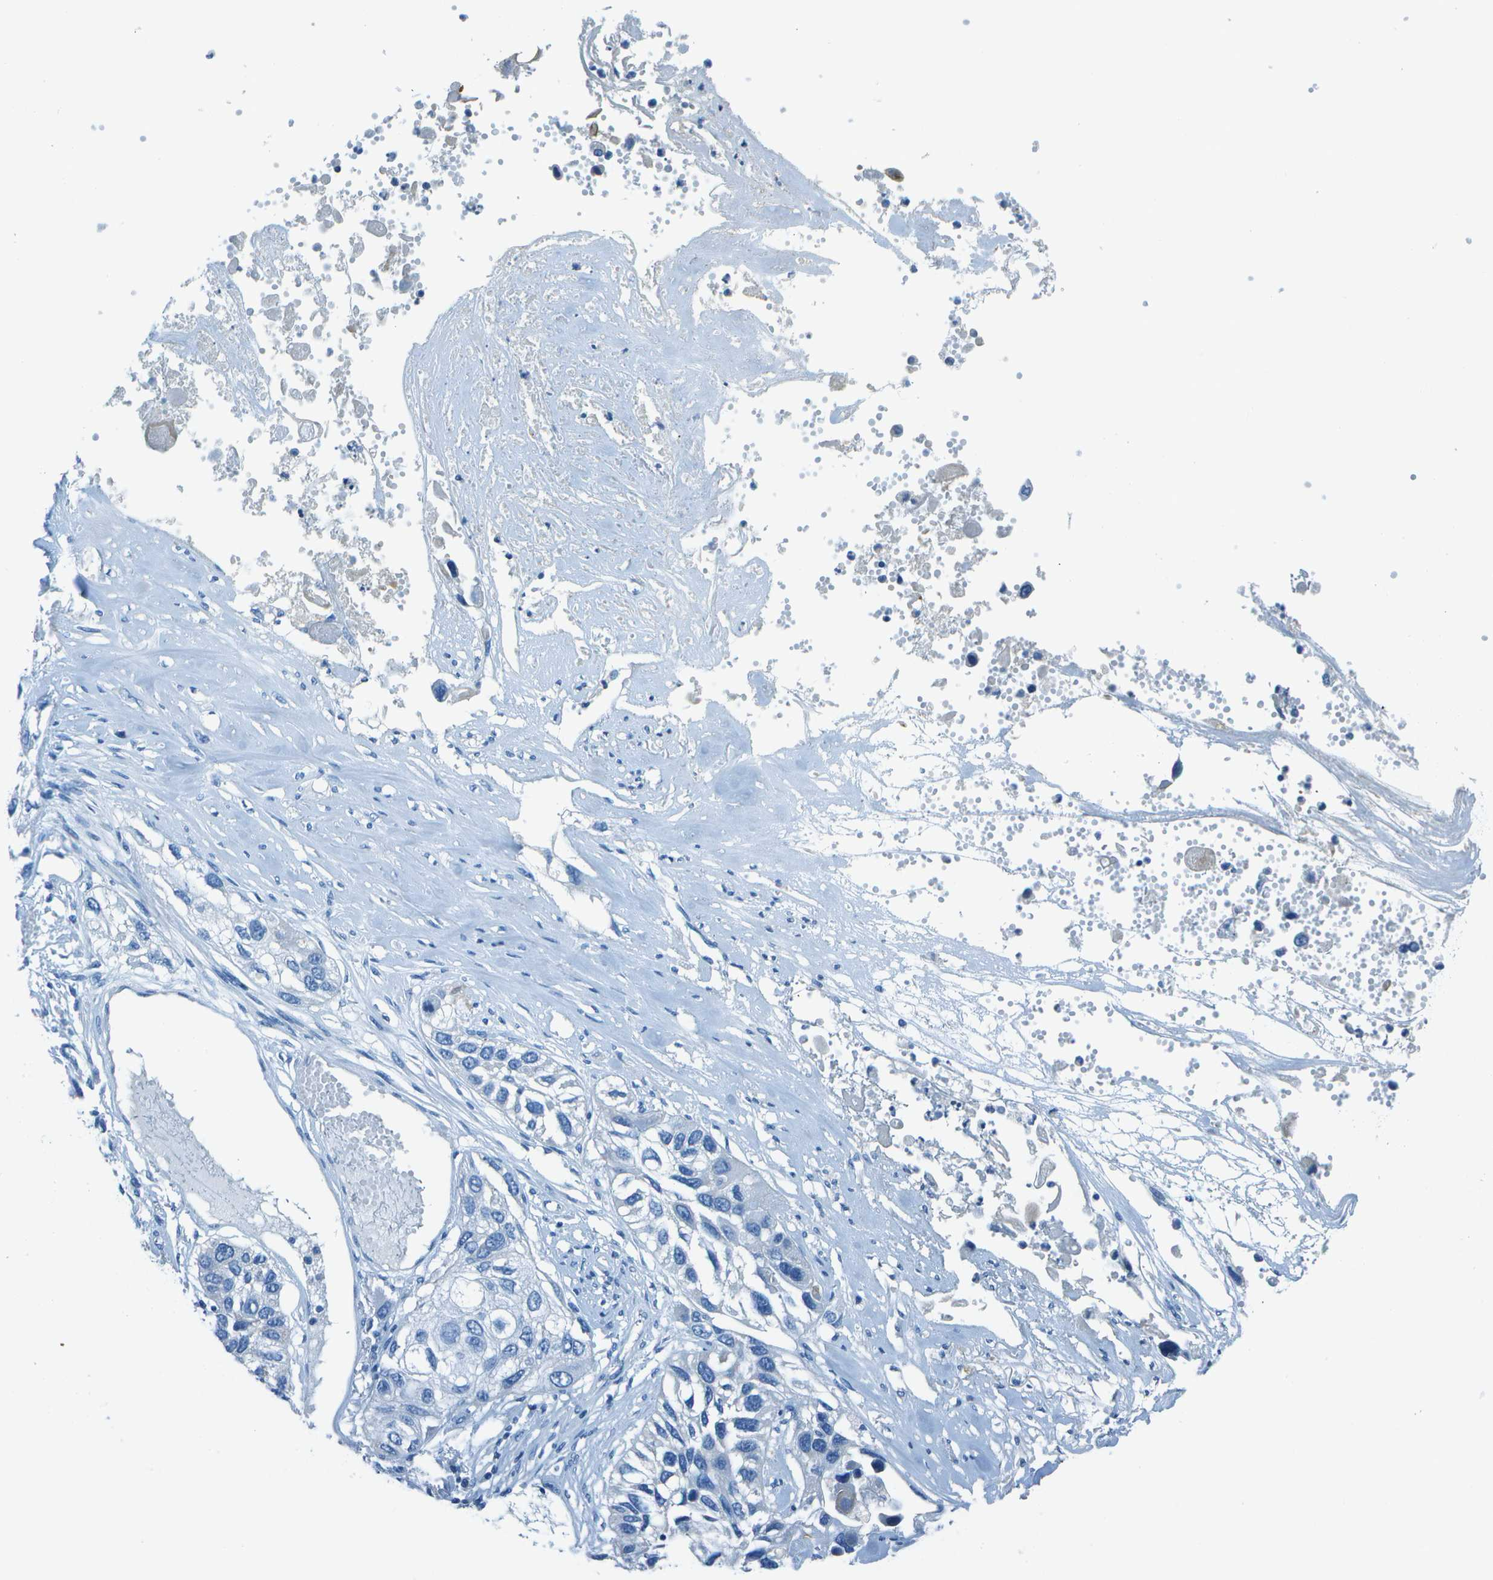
{"staining": {"intensity": "negative", "quantity": "none", "location": "none"}, "tissue": "lung cancer", "cell_type": "Tumor cells", "image_type": "cancer", "snomed": [{"axis": "morphology", "description": "Squamous cell carcinoma, NOS"}, {"axis": "topography", "description": "Lung"}], "caption": "High power microscopy histopathology image of an immunohistochemistry image of lung cancer, revealing no significant positivity in tumor cells. Nuclei are stained in blue.", "gene": "SLC16A10", "patient": {"sex": "male", "age": 71}}